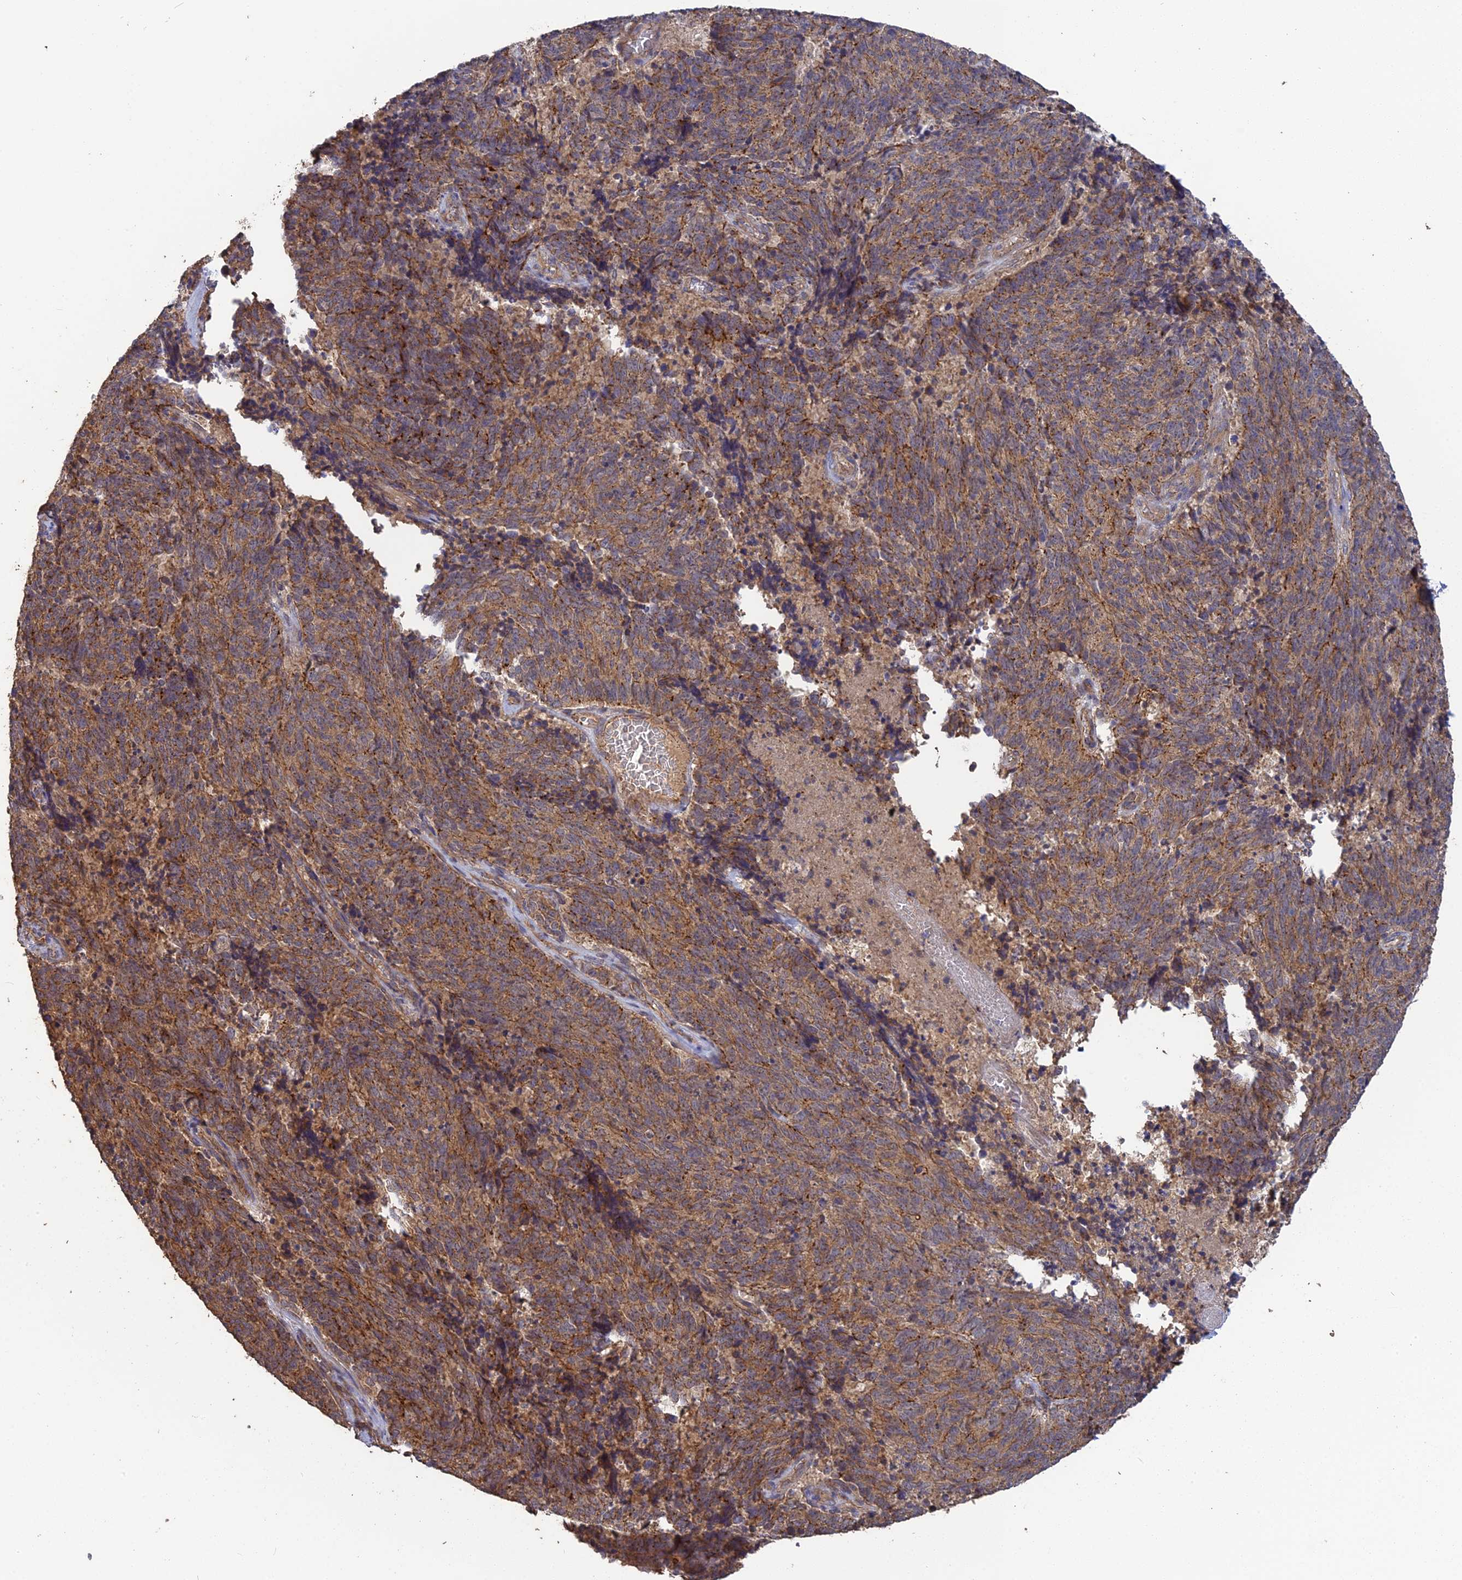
{"staining": {"intensity": "moderate", "quantity": ">75%", "location": "cytoplasmic/membranous"}, "tissue": "cervical cancer", "cell_type": "Tumor cells", "image_type": "cancer", "snomed": [{"axis": "morphology", "description": "Squamous cell carcinoma, NOS"}, {"axis": "topography", "description": "Cervix"}], "caption": "Moderate cytoplasmic/membranous positivity is present in approximately >75% of tumor cells in cervical squamous cell carcinoma.", "gene": "ARHGAP40", "patient": {"sex": "female", "age": 29}}